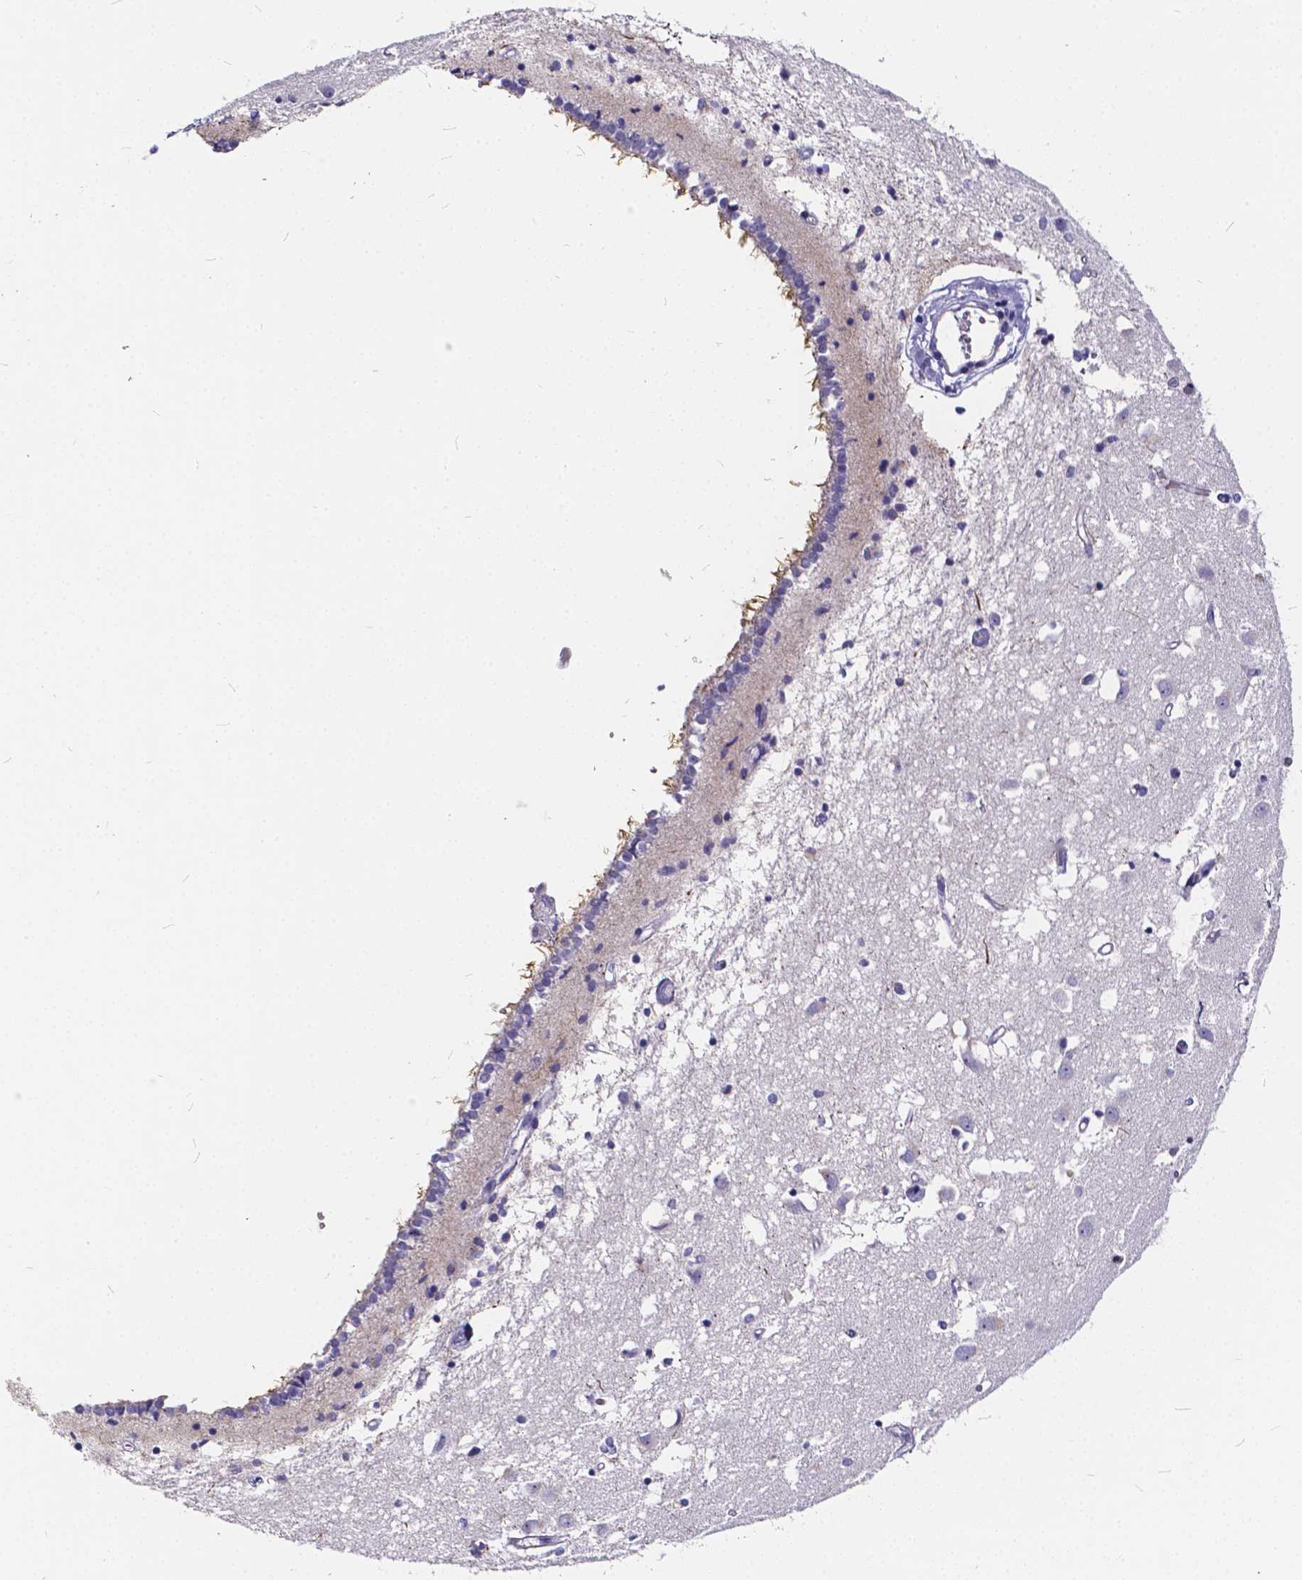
{"staining": {"intensity": "negative", "quantity": "none", "location": "none"}, "tissue": "caudate", "cell_type": "Glial cells", "image_type": "normal", "snomed": [{"axis": "morphology", "description": "Normal tissue, NOS"}, {"axis": "topography", "description": "Lateral ventricle wall"}], "caption": "Caudate stained for a protein using immunohistochemistry exhibits no positivity glial cells.", "gene": "SPEF2", "patient": {"sex": "male", "age": 54}}